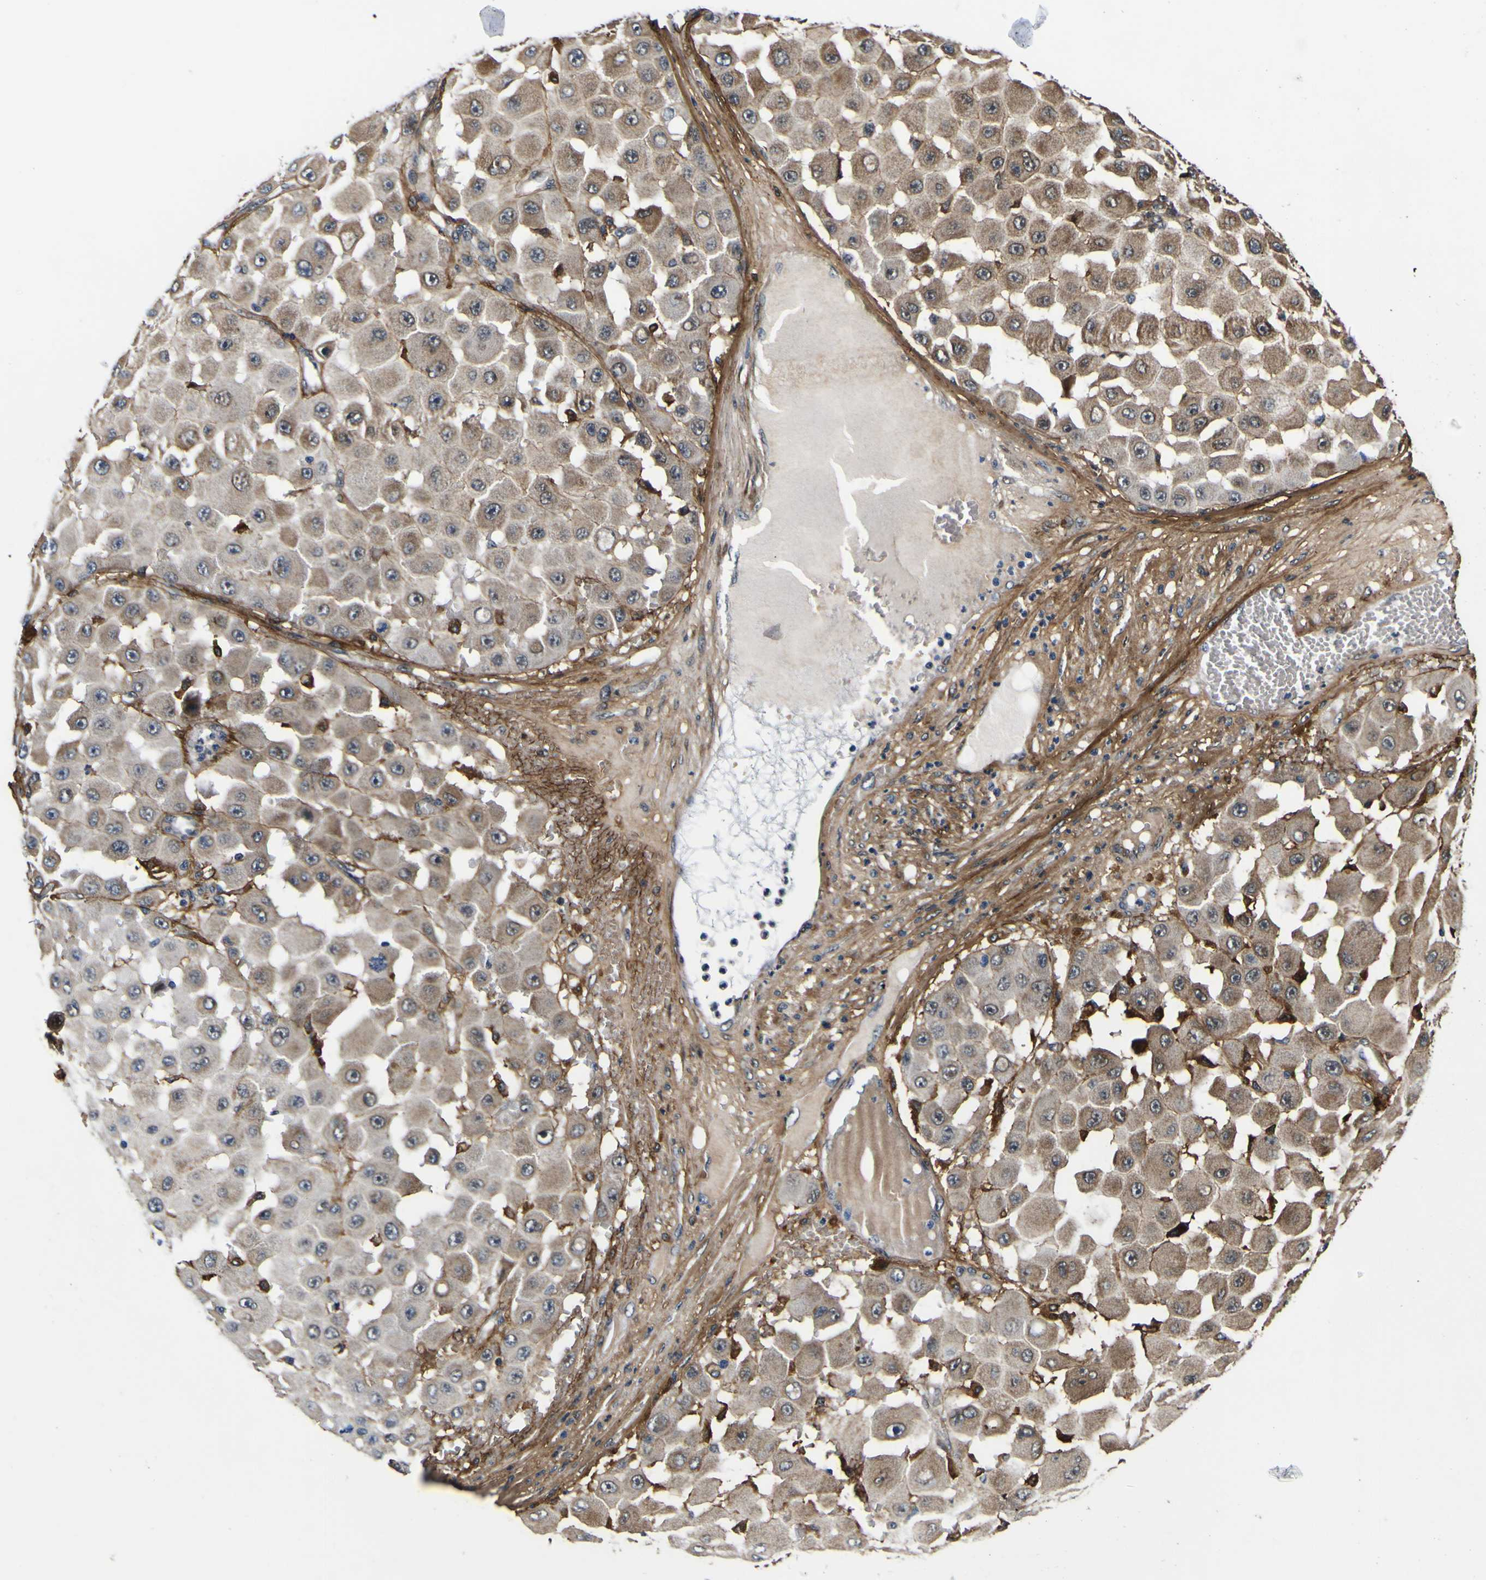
{"staining": {"intensity": "moderate", "quantity": ">75%", "location": "cytoplasmic/membranous"}, "tissue": "melanoma", "cell_type": "Tumor cells", "image_type": "cancer", "snomed": [{"axis": "morphology", "description": "Malignant melanoma, NOS"}, {"axis": "topography", "description": "Skin"}], "caption": "Immunohistochemical staining of malignant melanoma reveals medium levels of moderate cytoplasmic/membranous protein staining in about >75% of tumor cells.", "gene": "POSTN", "patient": {"sex": "female", "age": 81}}